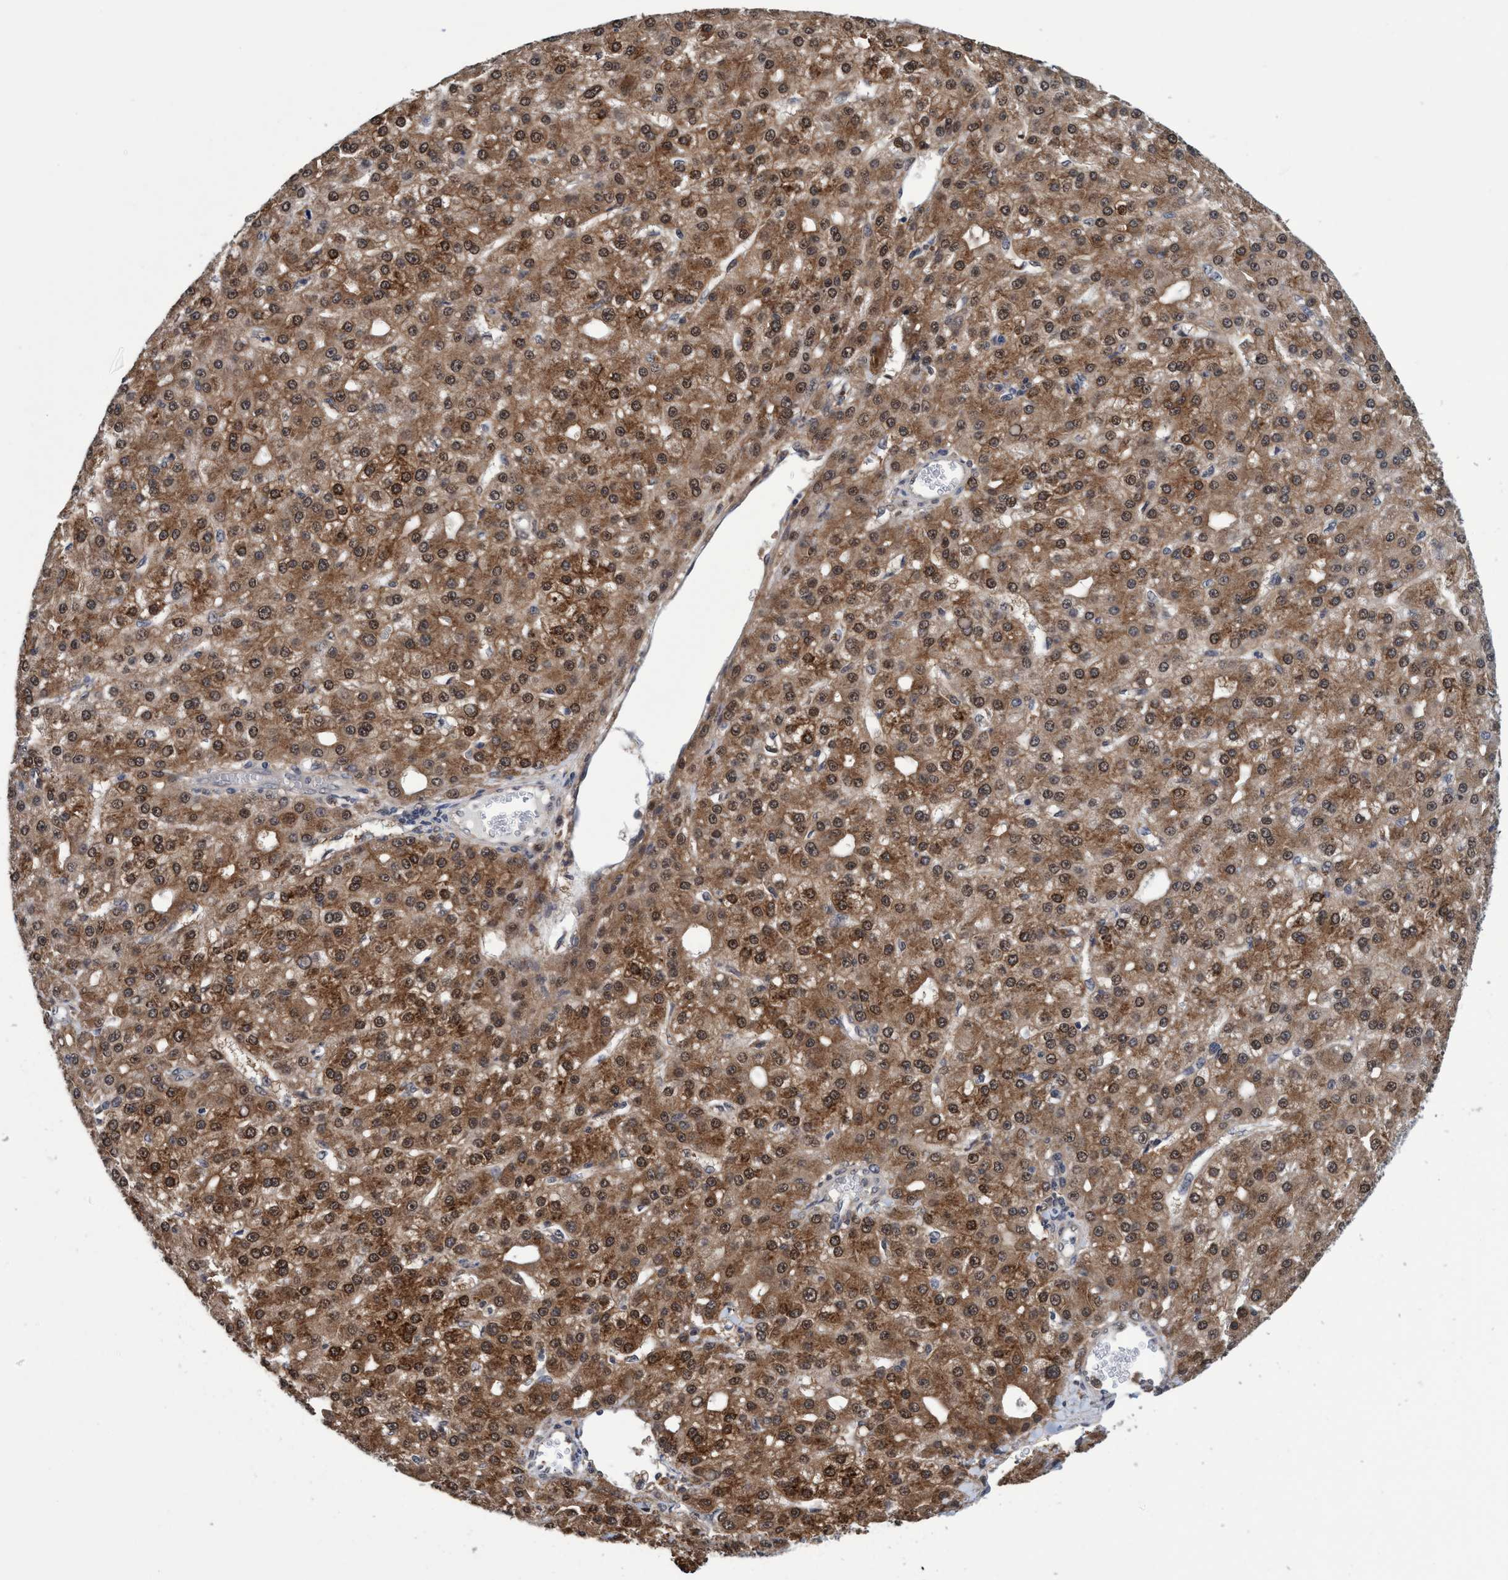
{"staining": {"intensity": "moderate", "quantity": ">75%", "location": "cytoplasmic/membranous"}, "tissue": "liver cancer", "cell_type": "Tumor cells", "image_type": "cancer", "snomed": [{"axis": "morphology", "description": "Carcinoma, Hepatocellular, NOS"}, {"axis": "topography", "description": "Liver"}], "caption": "Human liver cancer stained with a brown dye exhibits moderate cytoplasmic/membranous positive expression in about >75% of tumor cells.", "gene": "PSMD12", "patient": {"sex": "male", "age": 67}}